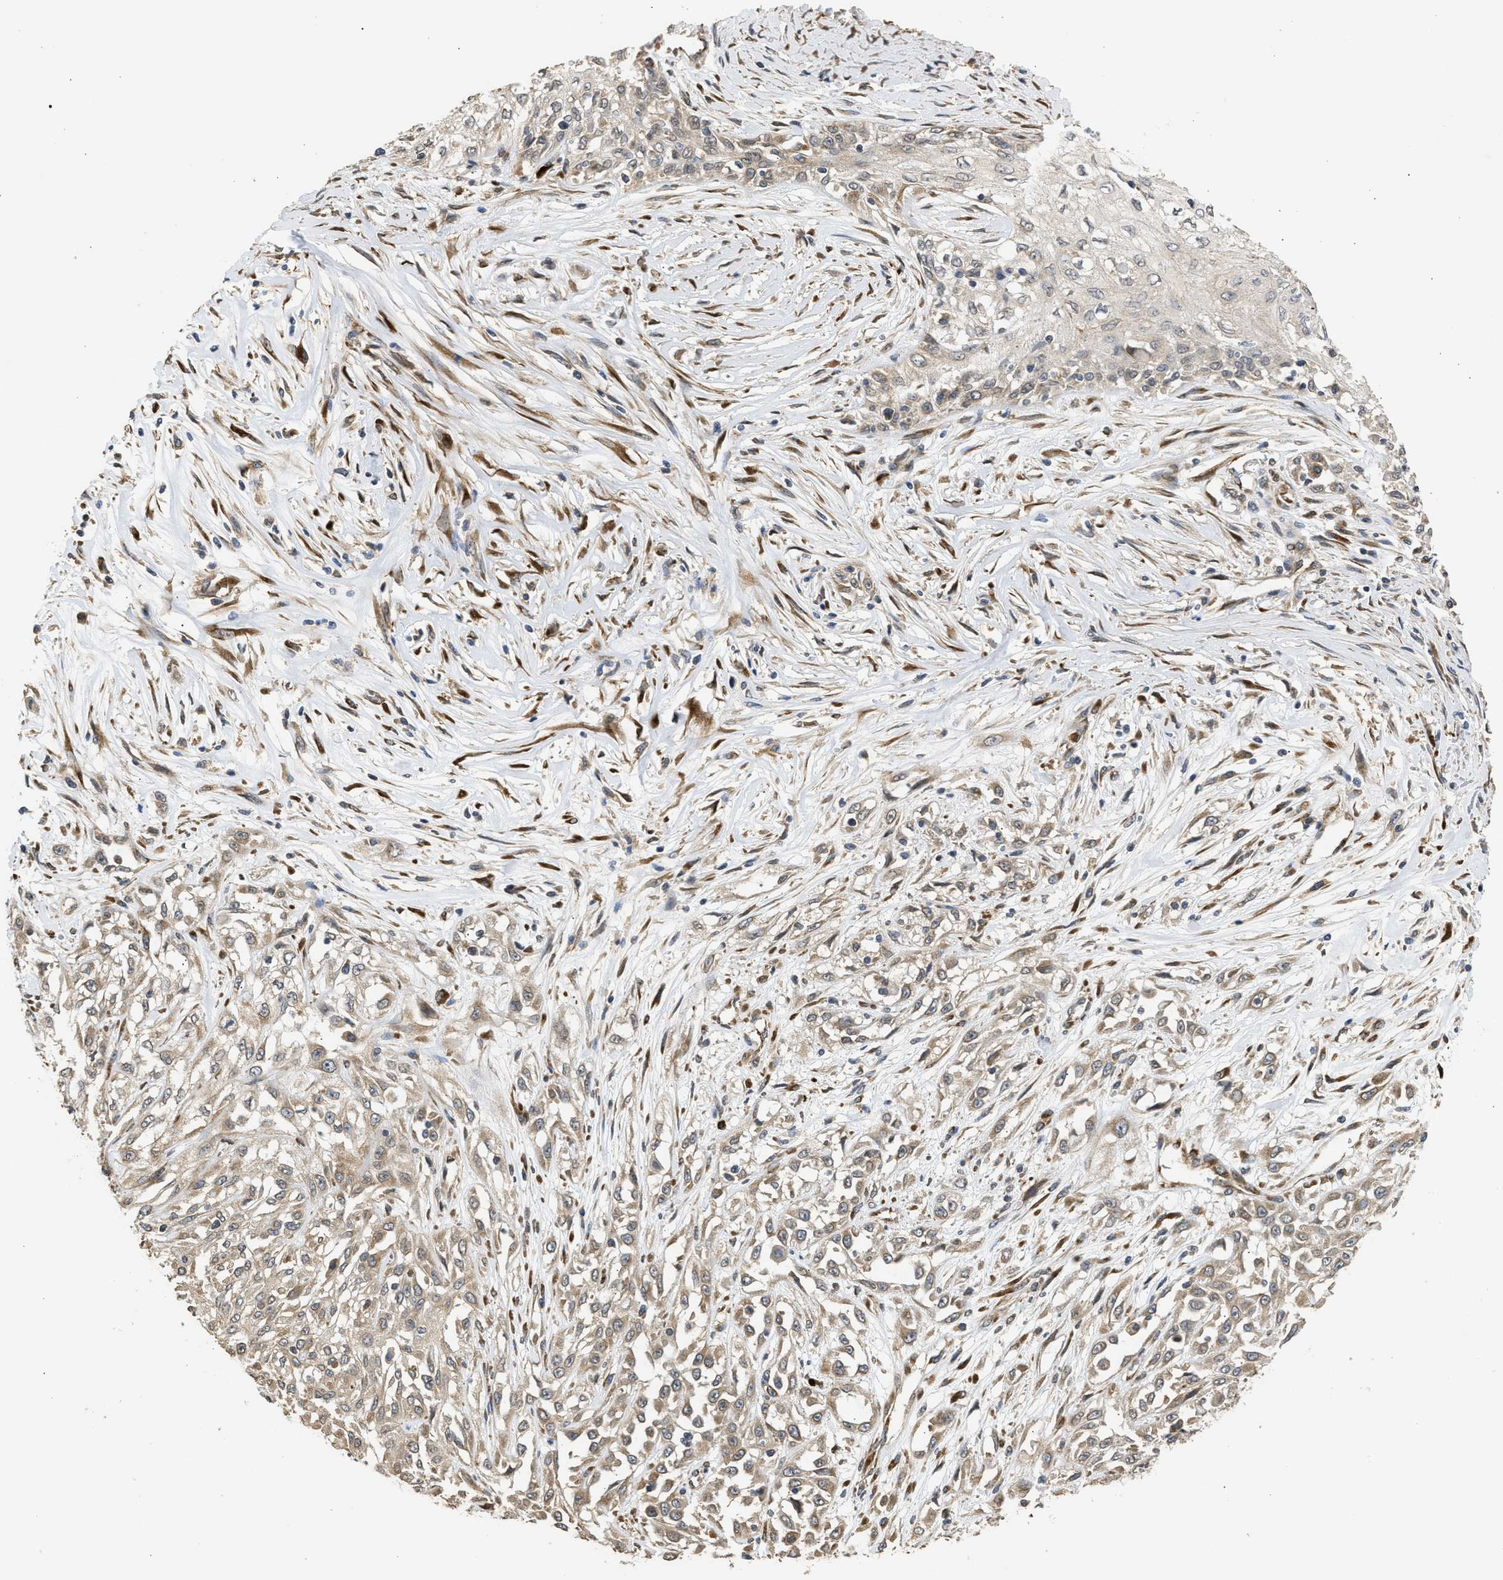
{"staining": {"intensity": "weak", "quantity": ">75%", "location": "cytoplasmic/membranous"}, "tissue": "skin cancer", "cell_type": "Tumor cells", "image_type": "cancer", "snomed": [{"axis": "morphology", "description": "Squamous cell carcinoma, NOS"}, {"axis": "morphology", "description": "Squamous cell carcinoma, metastatic, NOS"}, {"axis": "topography", "description": "Skin"}, {"axis": "topography", "description": "Lymph node"}], "caption": "Skin metastatic squamous cell carcinoma stained with a brown dye shows weak cytoplasmic/membranous positive expression in approximately >75% of tumor cells.", "gene": "DNAJC1", "patient": {"sex": "male", "age": 75}}